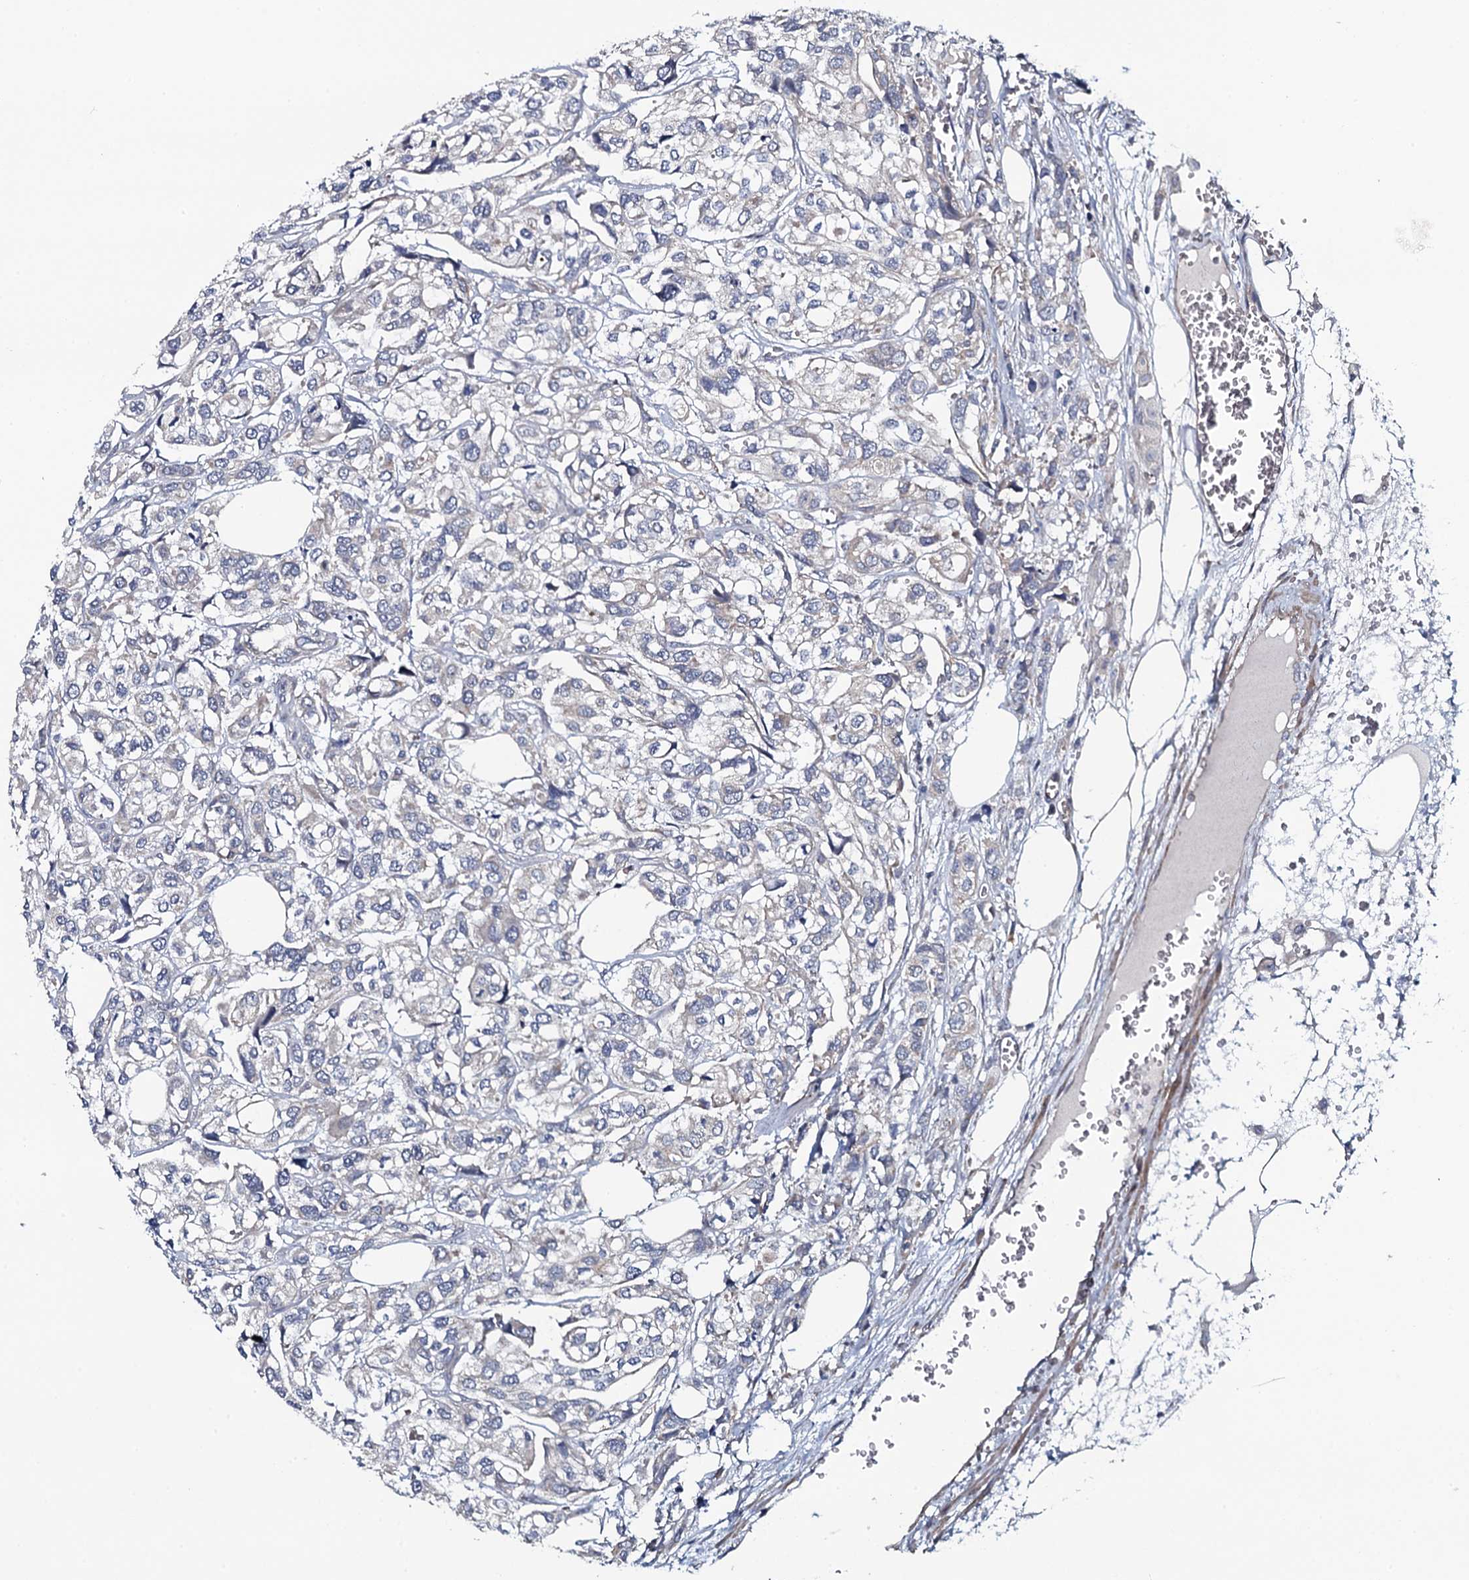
{"staining": {"intensity": "negative", "quantity": "none", "location": "none"}, "tissue": "urothelial cancer", "cell_type": "Tumor cells", "image_type": "cancer", "snomed": [{"axis": "morphology", "description": "Urothelial carcinoma, High grade"}, {"axis": "topography", "description": "Urinary bladder"}], "caption": "Immunohistochemistry photomicrograph of neoplastic tissue: urothelial carcinoma (high-grade) stained with DAB reveals no significant protein positivity in tumor cells. (Stains: DAB IHC with hematoxylin counter stain, Microscopy: brightfield microscopy at high magnification).", "gene": "KCTD4", "patient": {"sex": "male", "age": 67}}